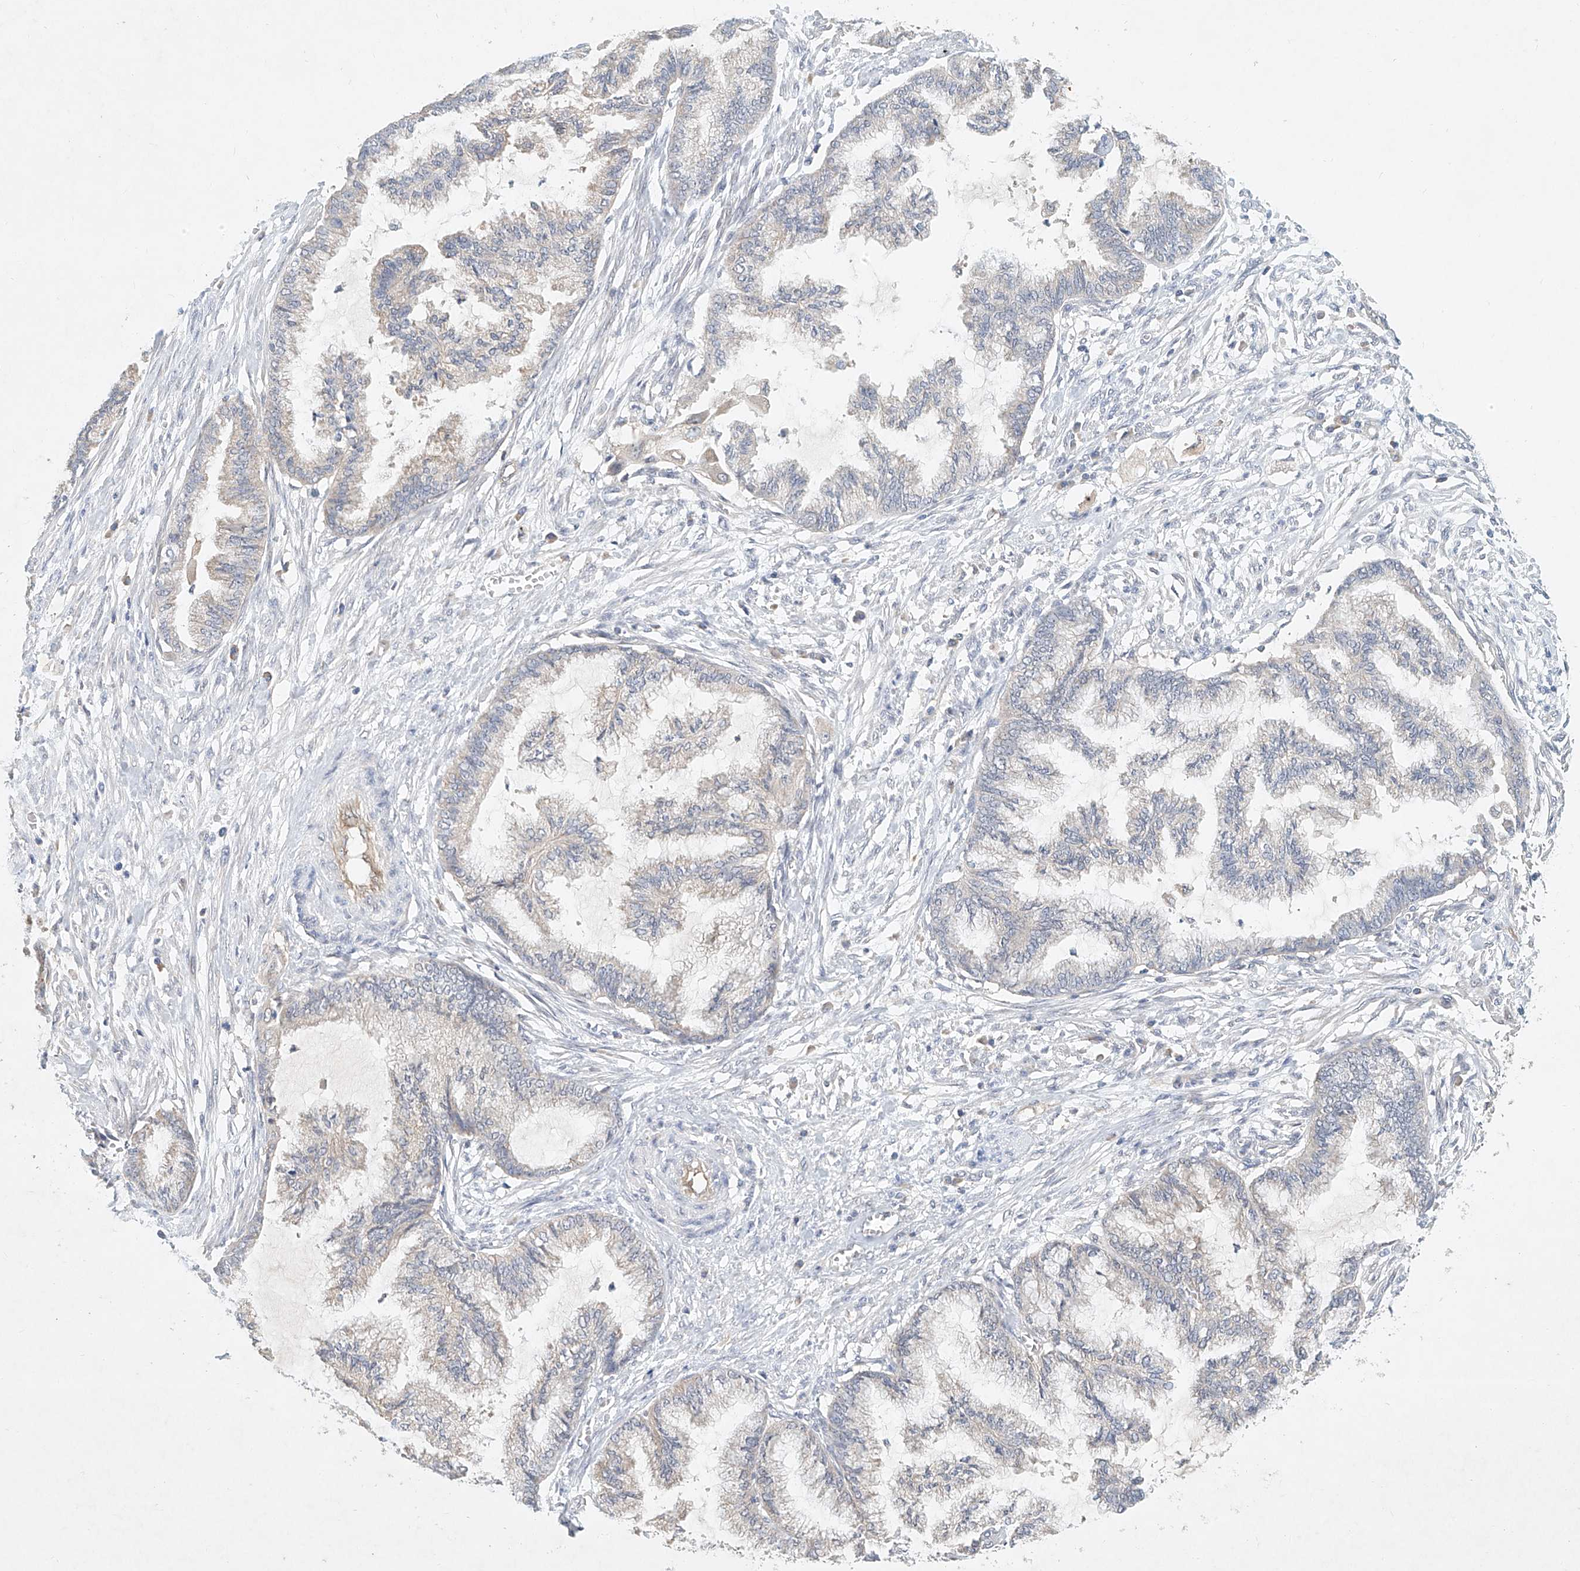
{"staining": {"intensity": "negative", "quantity": "none", "location": "none"}, "tissue": "endometrial cancer", "cell_type": "Tumor cells", "image_type": "cancer", "snomed": [{"axis": "morphology", "description": "Adenocarcinoma, NOS"}, {"axis": "topography", "description": "Endometrium"}], "caption": "The immunohistochemistry micrograph has no significant expression in tumor cells of endometrial cancer (adenocarcinoma) tissue.", "gene": "CARMIL1", "patient": {"sex": "female", "age": 86}}